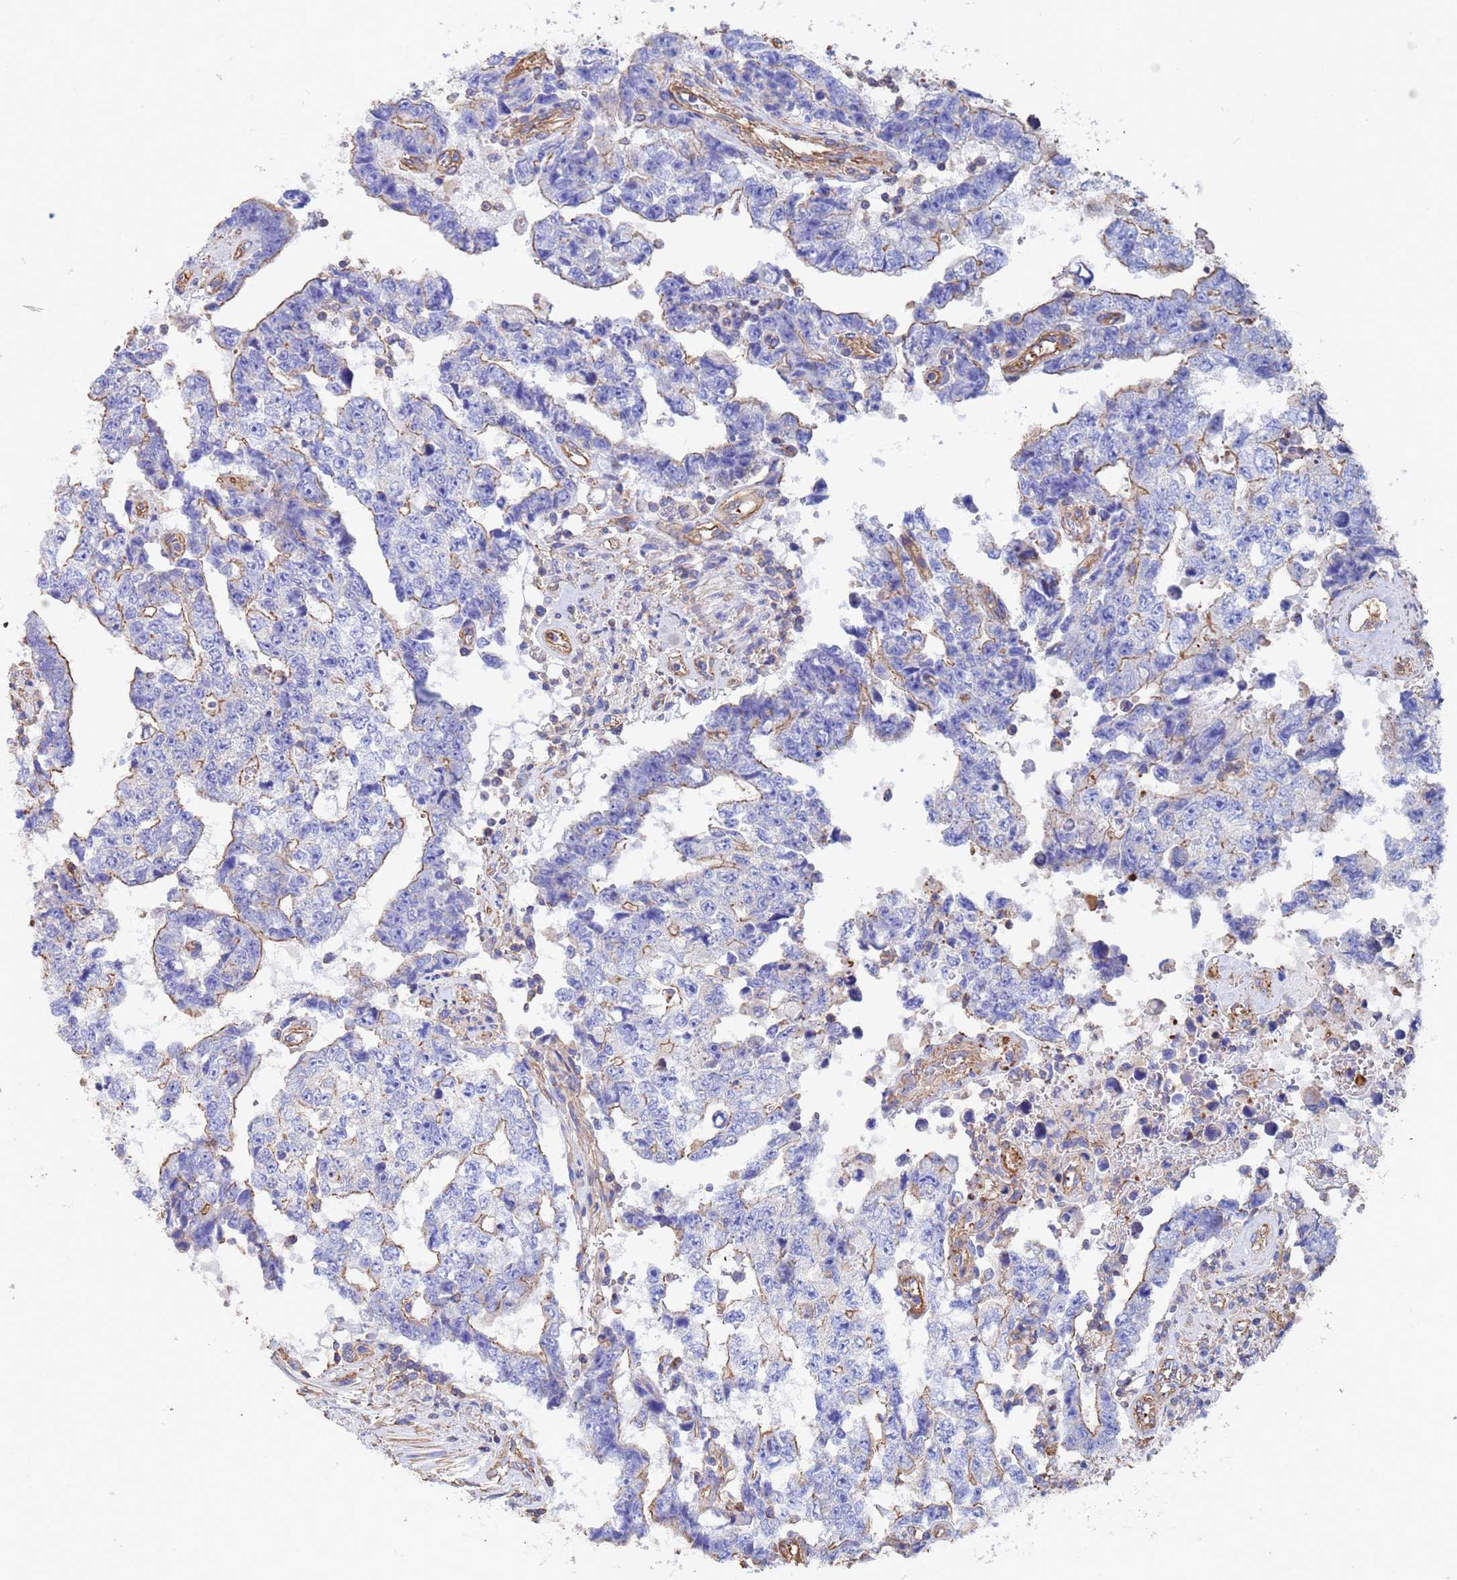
{"staining": {"intensity": "moderate", "quantity": "<25%", "location": "cytoplasmic/membranous"}, "tissue": "testis cancer", "cell_type": "Tumor cells", "image_type": "cancer", "snomed": [{"axis": "morphology", "description": "Normal tissue, NOS"}, {"axis": "morphology", "description": "Carcinoma, Embryonal, NOS"}, {"axis": "topography", "description": "Testis"}, {"axis": "topography", "description": "Epididymis"}], "caption": "There is low levels of moderate cytoplasmic/membranous staining in tumor cells of testis cancer (embryonal carcinoma), as demonstrated by immunohistochemical staining (brown color).", "gene": "MYL12A", "patient": {"sex": "male", "age": 25}}